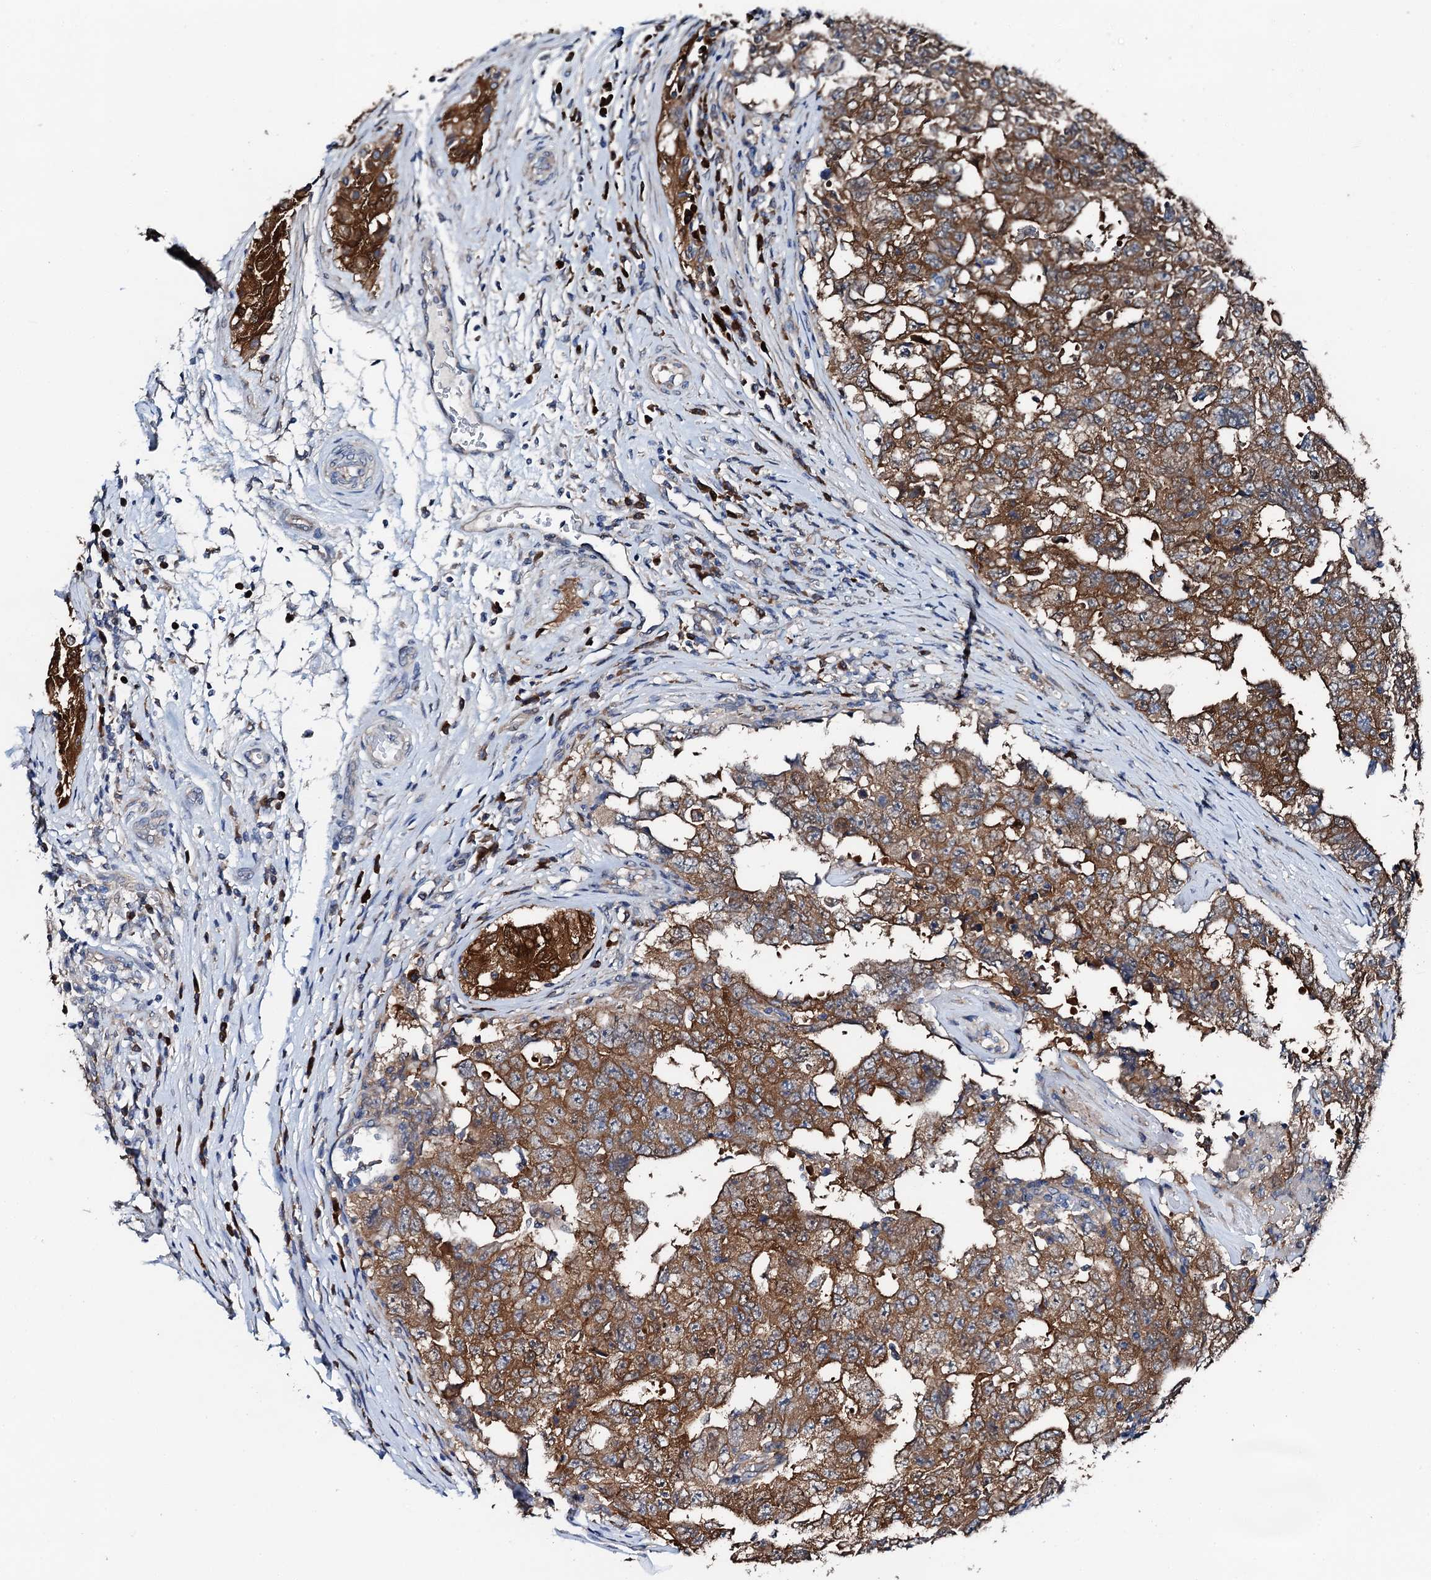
{"staining": {"intensity": "moderate", "quantity": ">75%", "location": "cytoplasmic/membranous"}, "tissue": "testis cancer", "cell_type": "Tumor cells", "image_type": "cancer", "snomed": [{"axis": "morphology", "description": "Carcinoma, Embryonal, NOS"}, {"axis": "topography", "description": "Testis"}], "caption": "This micrograph demonstrates immunohistochemistry (IHC) staining of human embryonal carcinoma (testis), with medium moderate cytoplasmic/membranous staining in approximately >75% of tumor cells.", "gene": "GFOD2", "patient": {"sex": "male", "age": 26}}